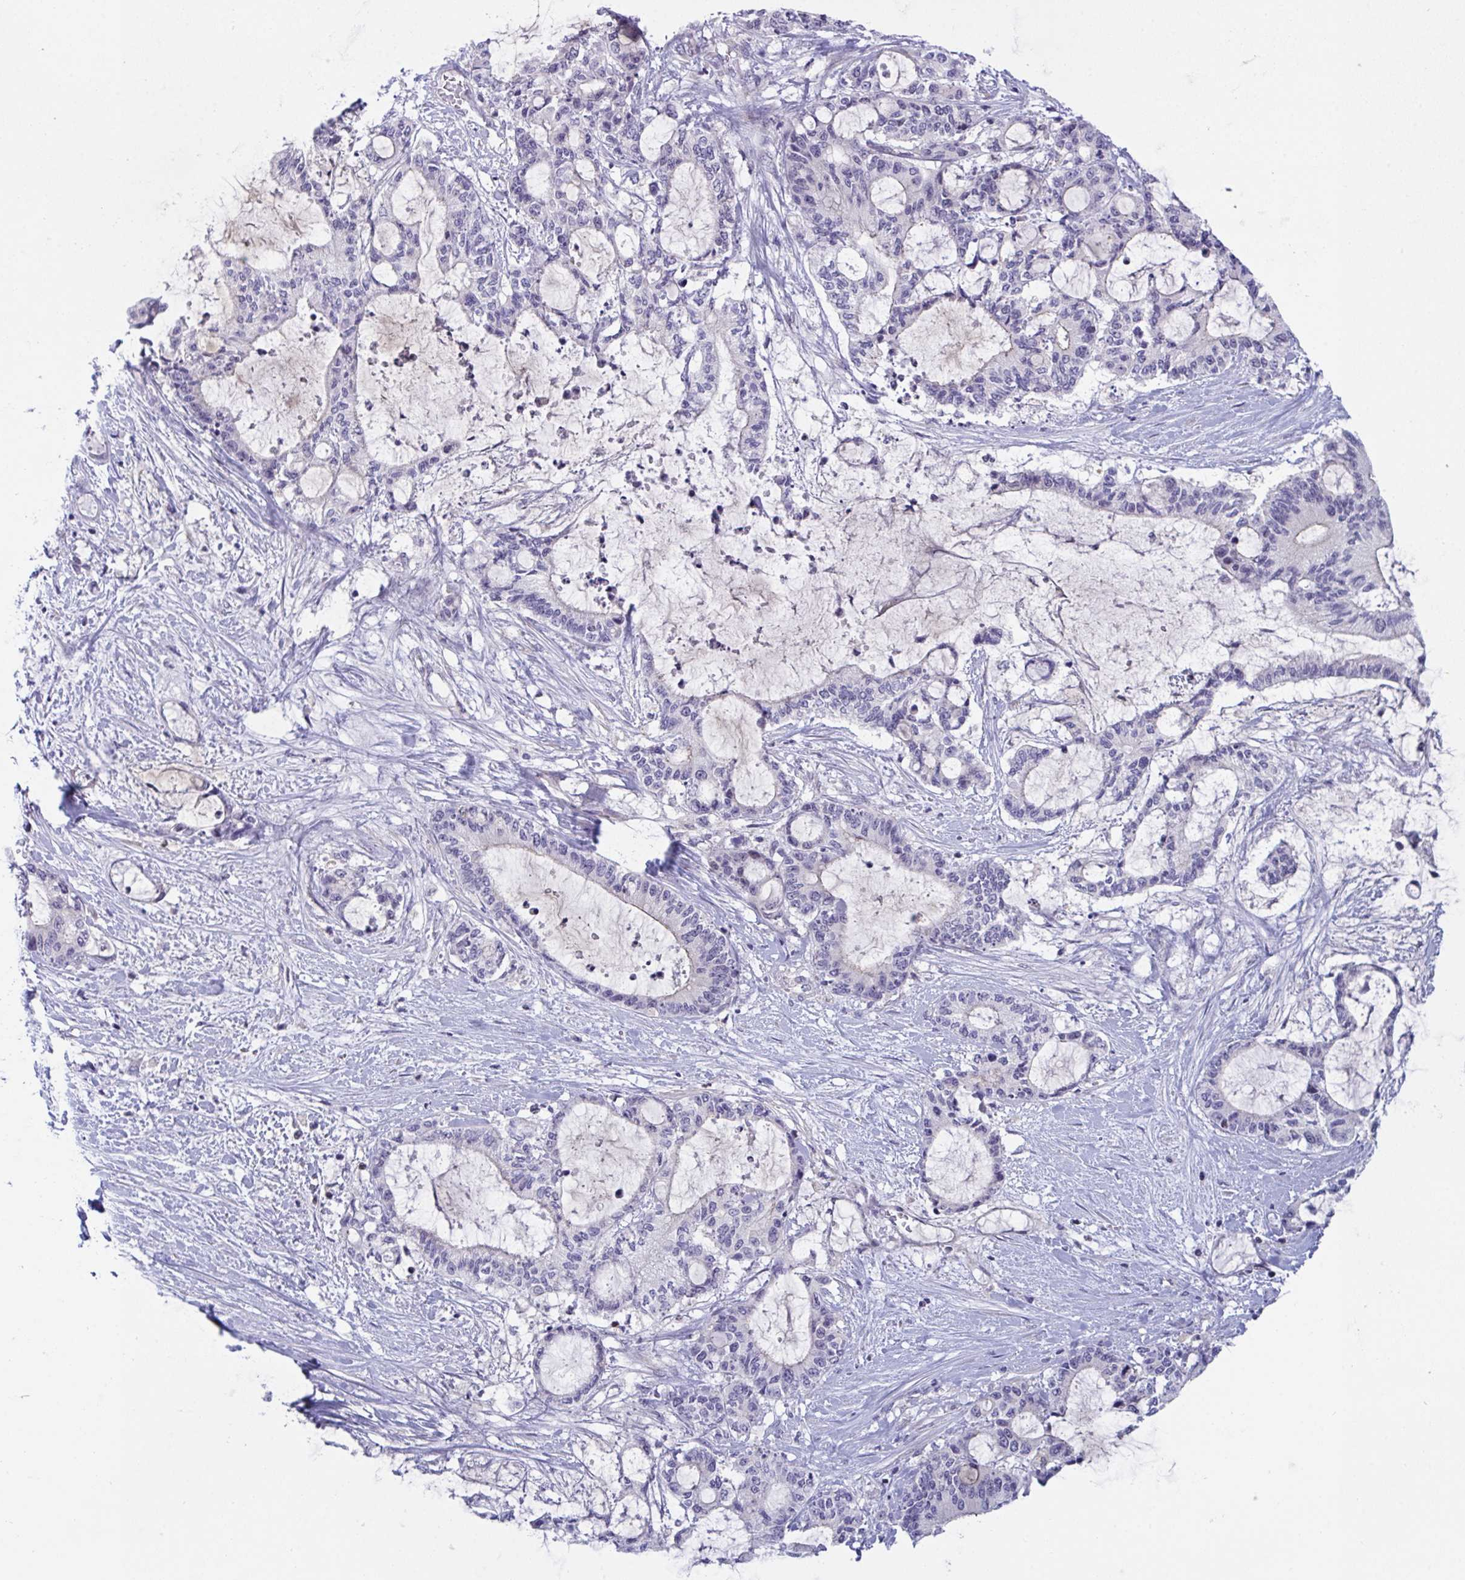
{"staining": {"intensity": "negative", "quantity": "none", "location": "none"}, "tissue": "liver cancer", "cell_type": "Tumor cells", "image_type": "cancer", "snomed": [{"axis": "morphology", "description": "Normal tissue, NOS"}, {"axis": "morphology", "description": "Cholangiocarcinoma"}, {"axis": "topography", "description": "Liver"}, {"axis": "topography", "description": "Peripheral nerve tissue"}], "caption": "Micrograph shows no protein staining in tumor cells of liver cancer (cholangiocarcinoma) tissue.", "gene": "SNX11", "patient": {"sex": "female", "age": 73}}